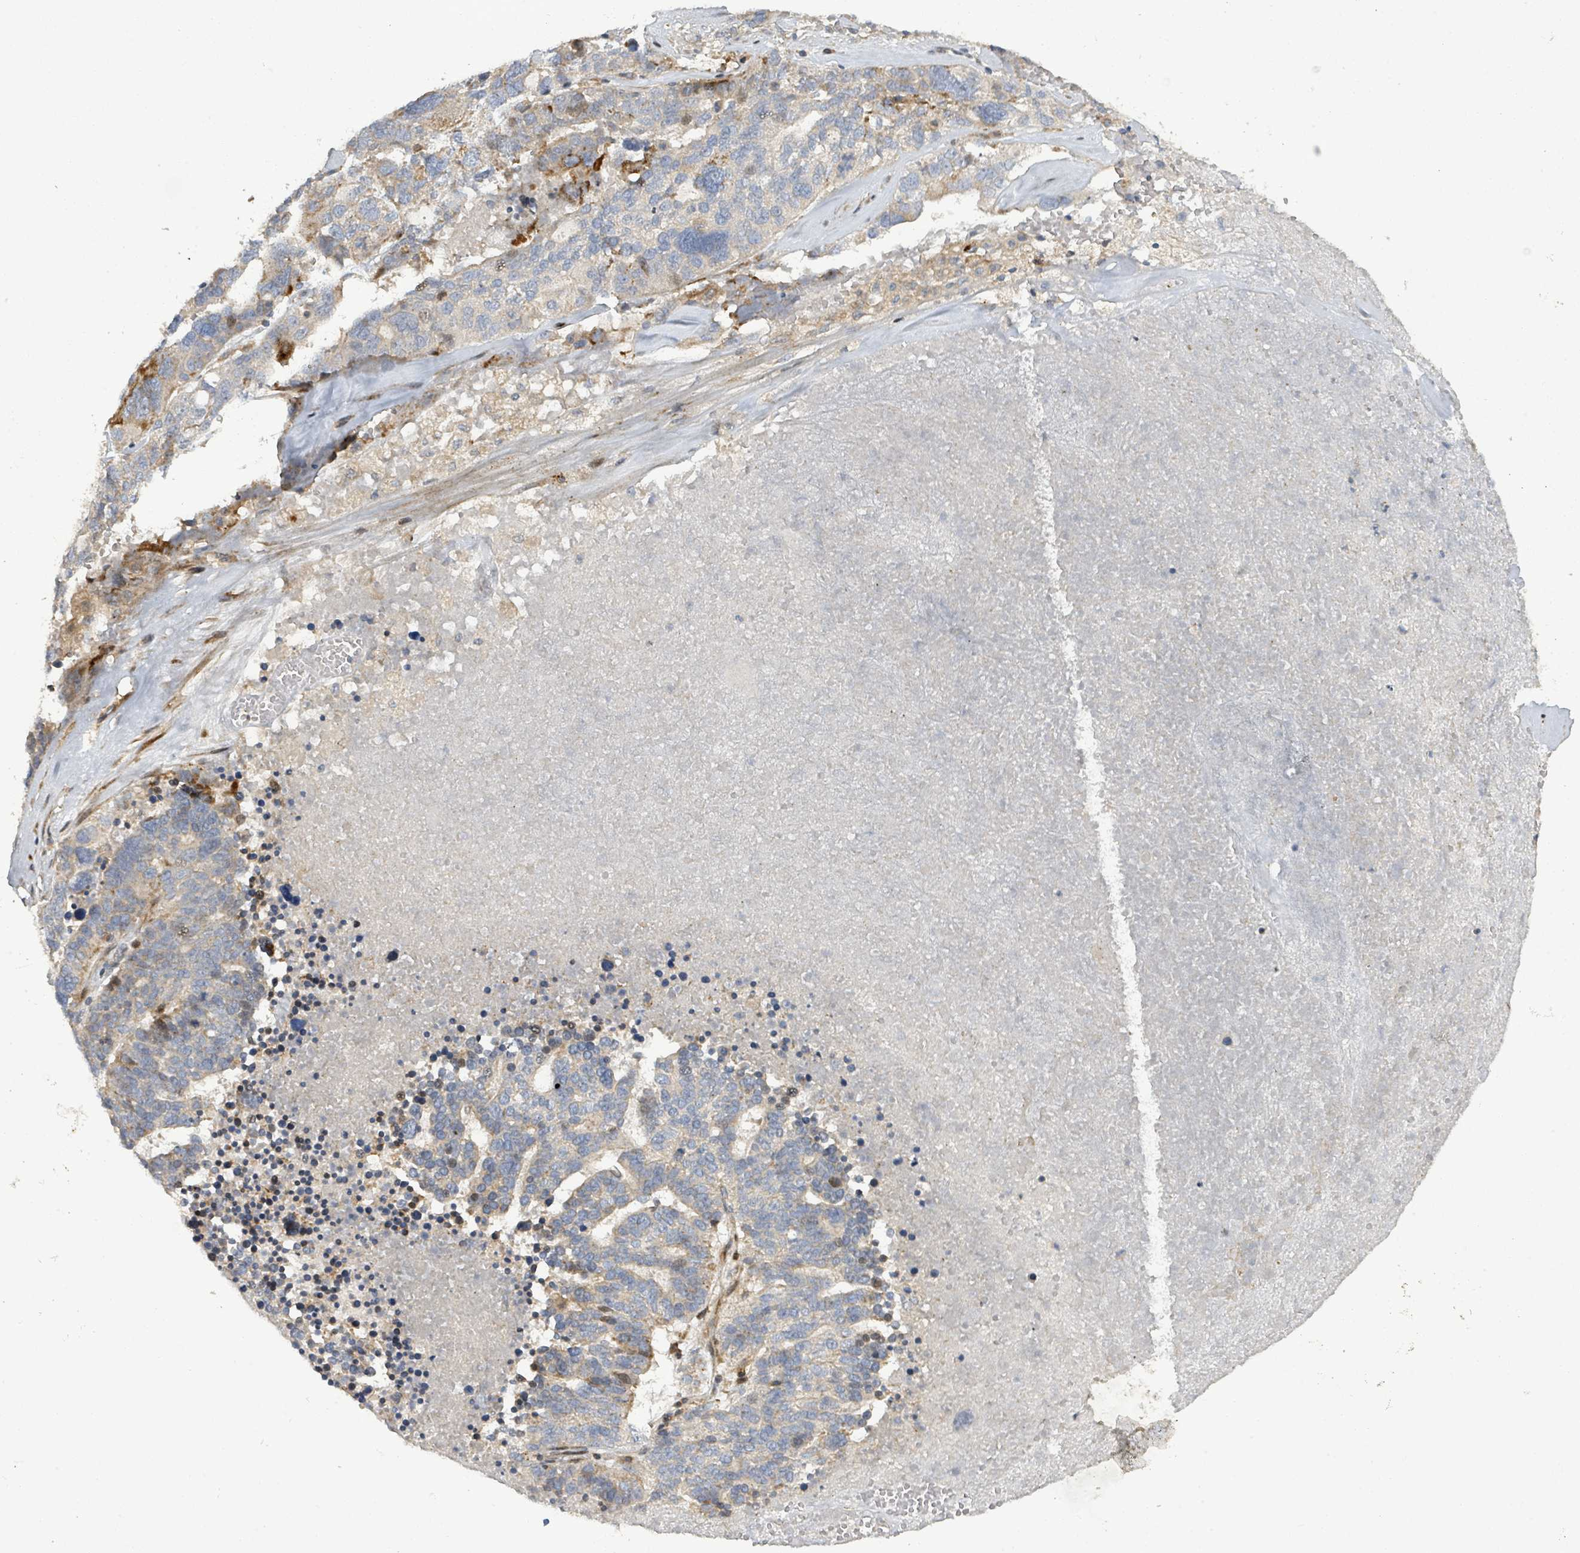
{"staining": {"intensity": "weak", "quantity": "<25%", "location": "cytoplasmic/membranous"}, "tissue": "ovarian cancer", "cell_type": "Tumor cells", "image_type": "cancer", "snomed": [{"axis": "morphology", "description": "Cystadenocarcinoma, serous, NOS"}, {"axis": "topography", "description": "Ovary"}], "caption": "Ovarian cancer (serous cystadenocarcinoma) stained for a protein using immunohistochemistry (IHC) exhibits no positivity tumor cells.", "gene": "CFAP210", "patient": {"sex": "female", "age": 59}}